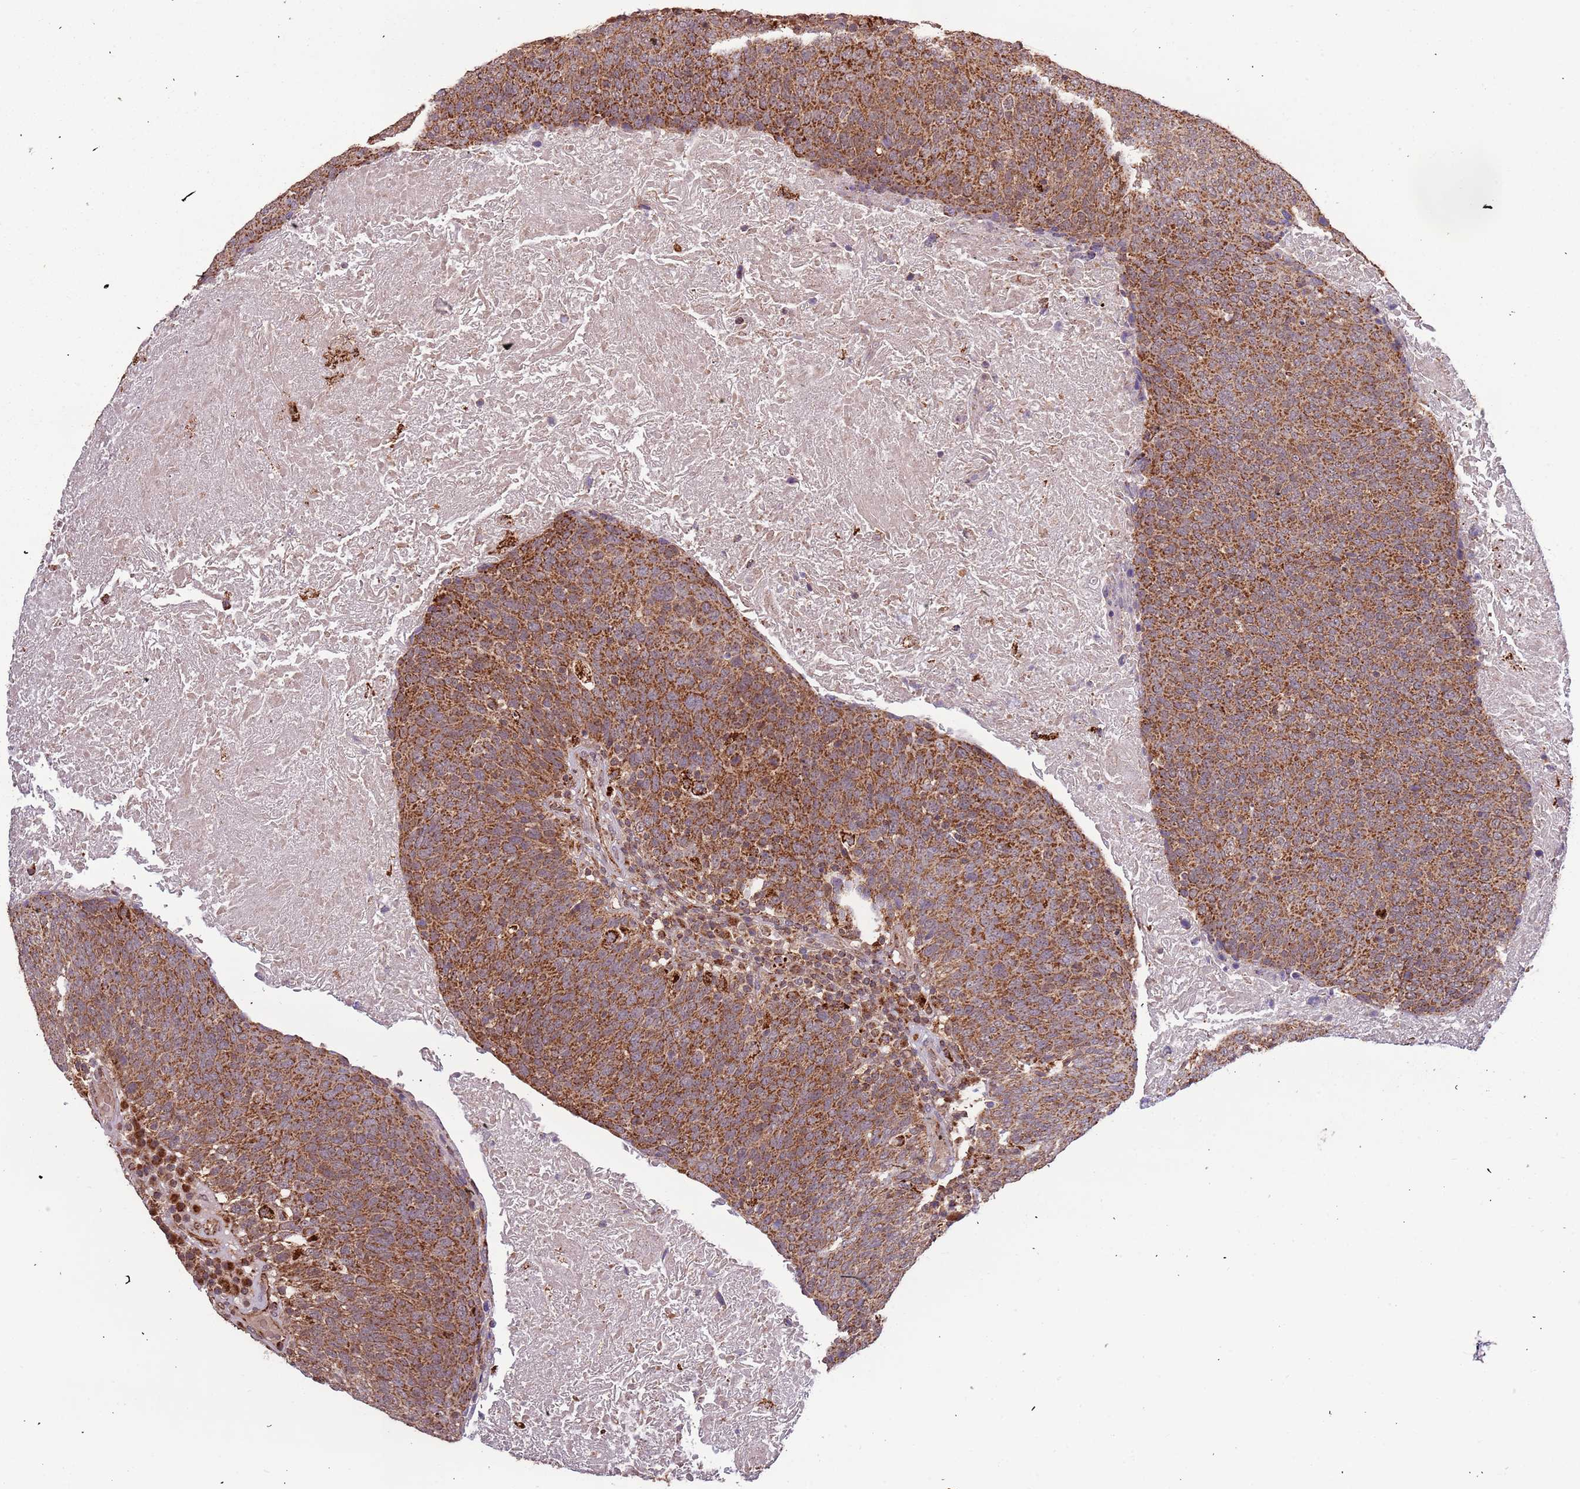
{"staining": {"intensity": "strong", "quantity": ">75%", "location": "cytoplasmic/membranous"}, "tissue": "head and neck cancer", "cell_type": "Tumor cells", "image_type": "cancer", "snomed": [{"axis": "morphology", "description": "Squamous cell carcinoma, NOS"}, {"axis": "morphology", "description": "Squamous cell carcinoma, metastatic, NOS"}, {"axis": "topography", "description": "Lymph node"}, {"axis": "topography", "description": "Head-Neck"}], "caption": "Head and neck cancer (metastatic squamous cell carcinoma) tissue demonstrates strong cytoplasmic/membranous staining in about >75% of tumor cells, visualized by immunohistochemistry.", "gene": "IL17RD", "patient": {"sex": "male", "age": 62}}